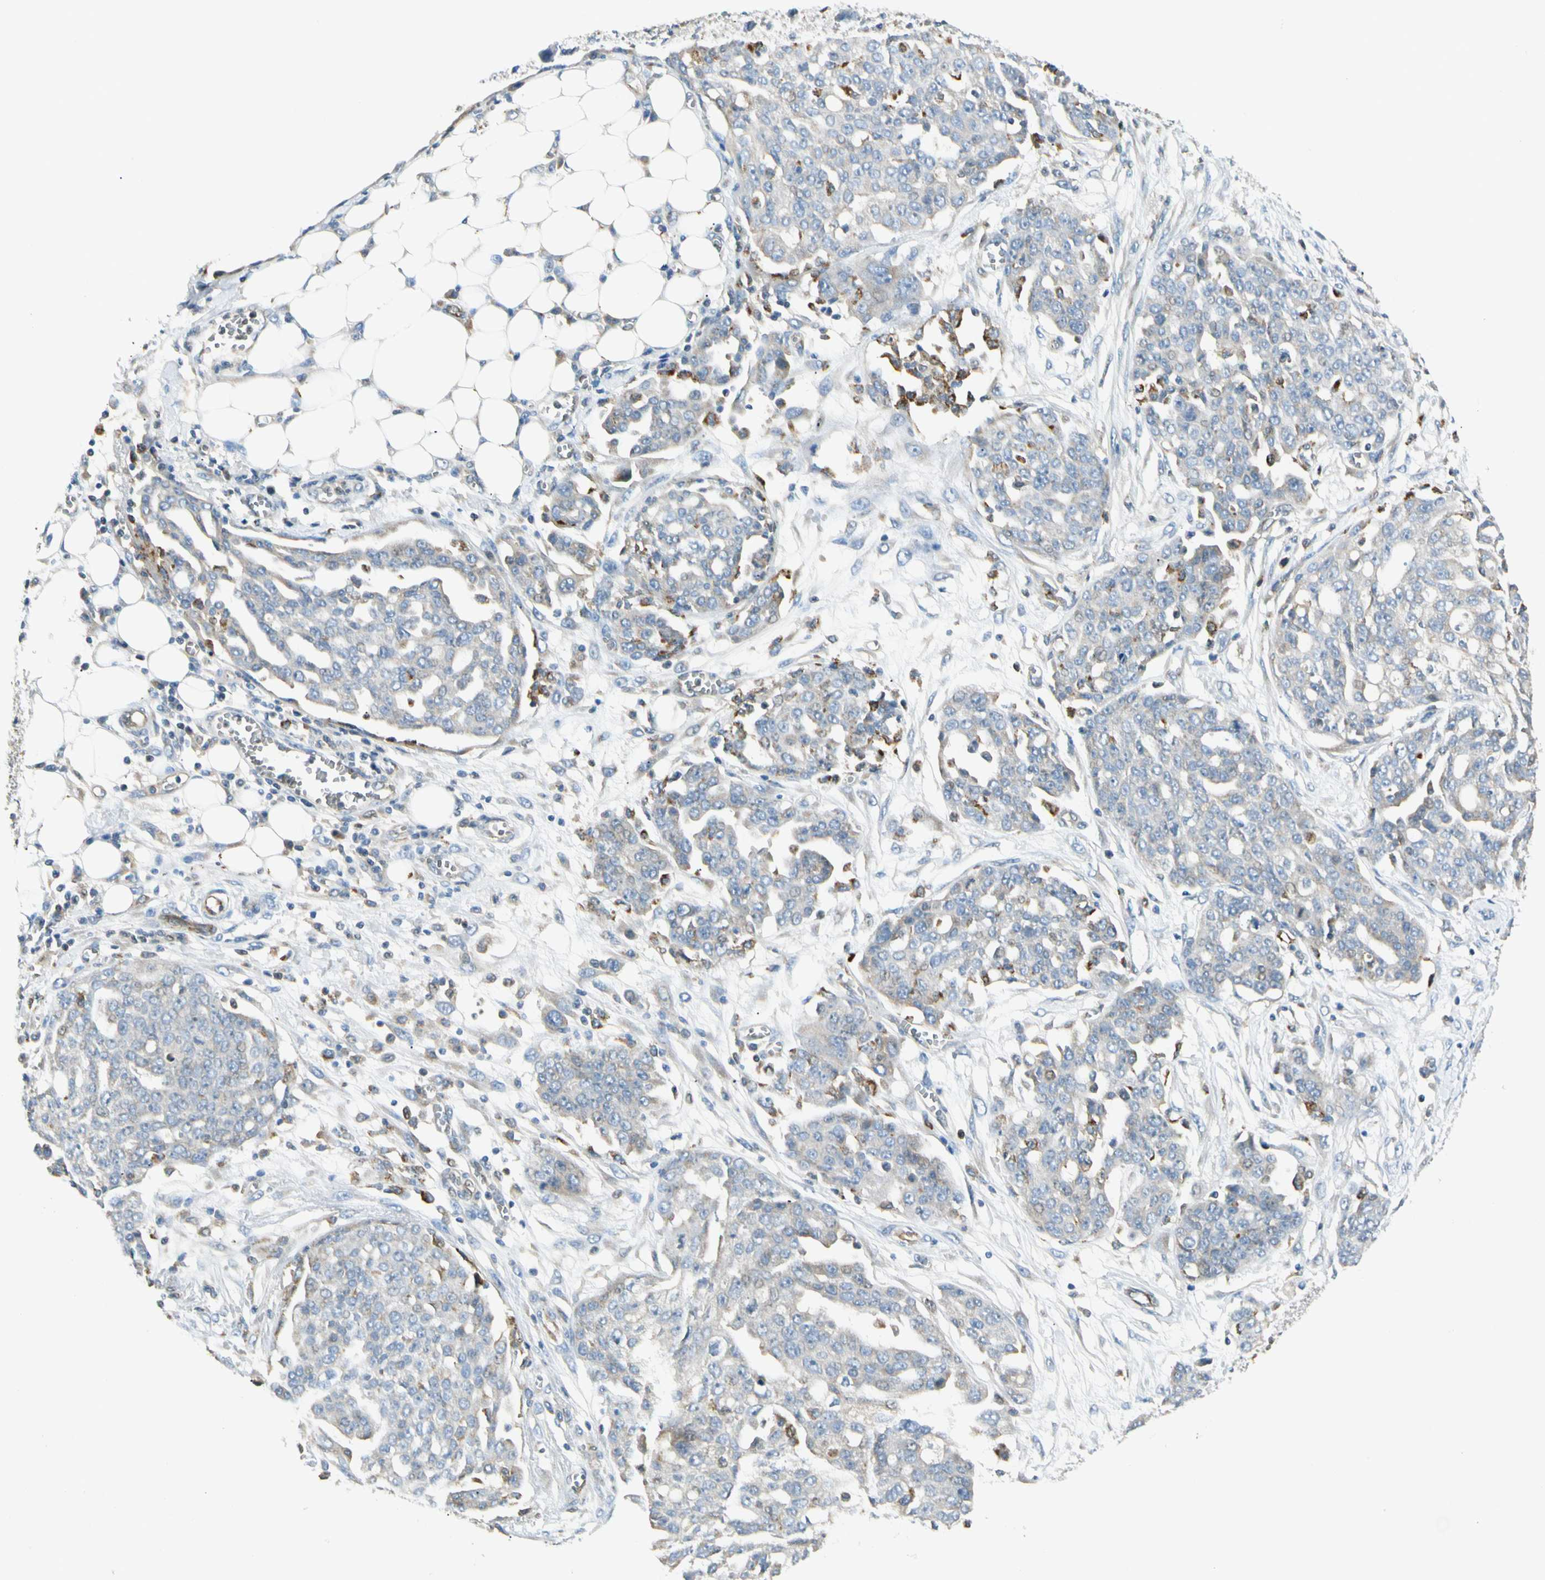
{"staining": {"intensity": "negative", "quantity": "none", "location": "none"}, "tissue": "ovarian cancer", "cell_type": "Tumor cells", "image_type": "cancer", "snomed": [{"axis": "morphology", "description": "Cystadenocarcinoma, serous, NOS"}, {"axis": "topography", "description": "Soft tissue"}, {"axis": "topography", "description": "Ovary"}], "caption": "Histopathology image shows no significant protein positivity in tumor cells of serous cystadenocarcinoma (ovarian). (Stains: DAB IHC with hematoxylin counter stain, Microscopy: brightfield microscopy at high magnification).", "gene": "LPCAT2", "patient": {"sex": "female", "age": 57}}